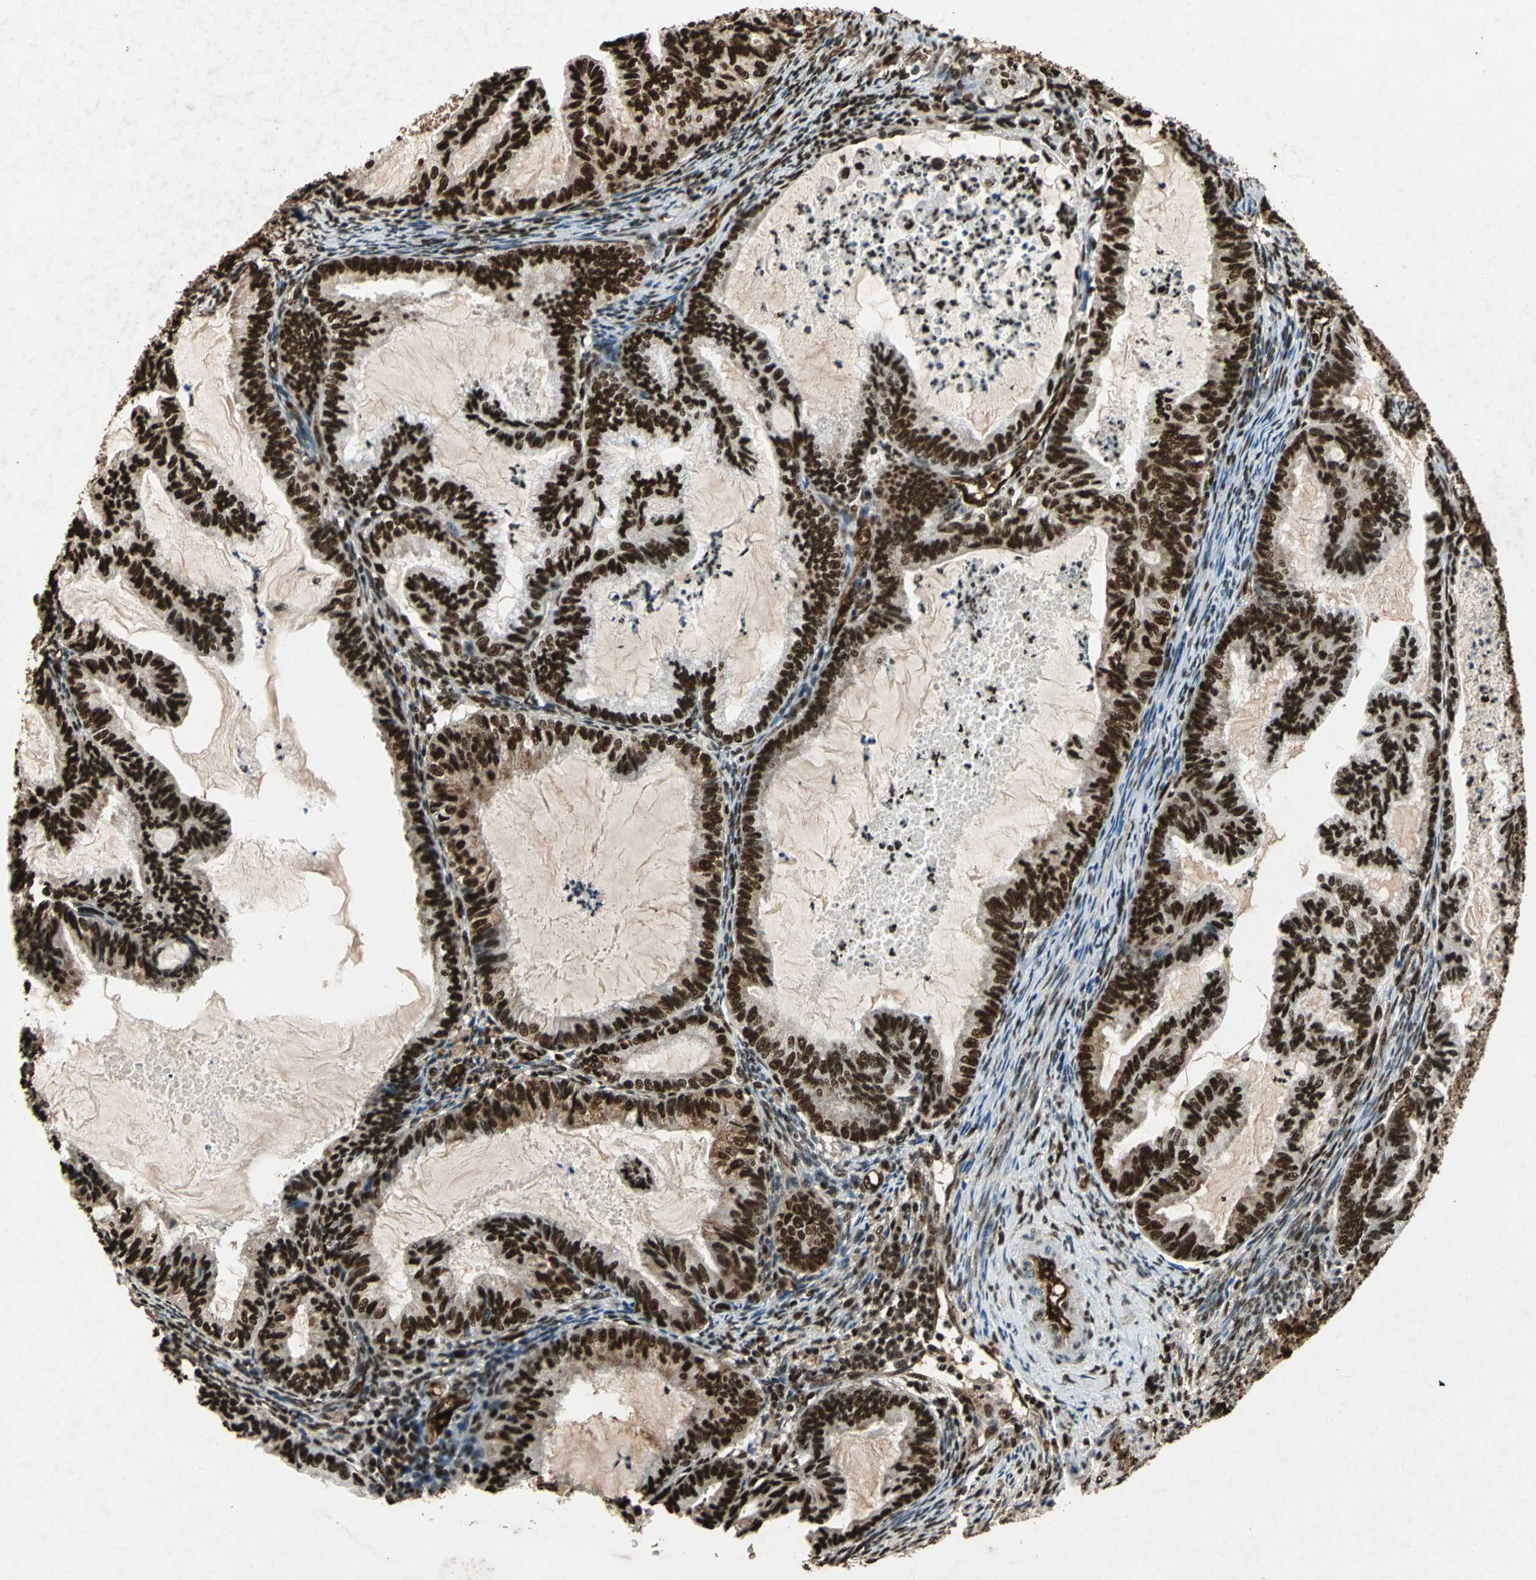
{"staining": {"intensity": "strong", "quantity": ">75%", "location": "nuclear"}, "tissue": "cervical cancer", "cell_type": "Tumor cells", "image_type": "cancer", "snomed": [{"axis": "morphology", "description": "Normal tissue, NOS"}, {"axis": "morphology", "description": "Adenocarcinoma, NOS"}, {"axis": "topography", "description": "Cervix"}, {"axis": "topography", "description": "Endometrium"}], "caption": "Human cervical adenocarcinoma stained with a brown dye reveals strong nuclear positive staining in about >75% of tumor cells.", "gene": "ANP32A", "patient": {"sex": "female", "age": 86}}